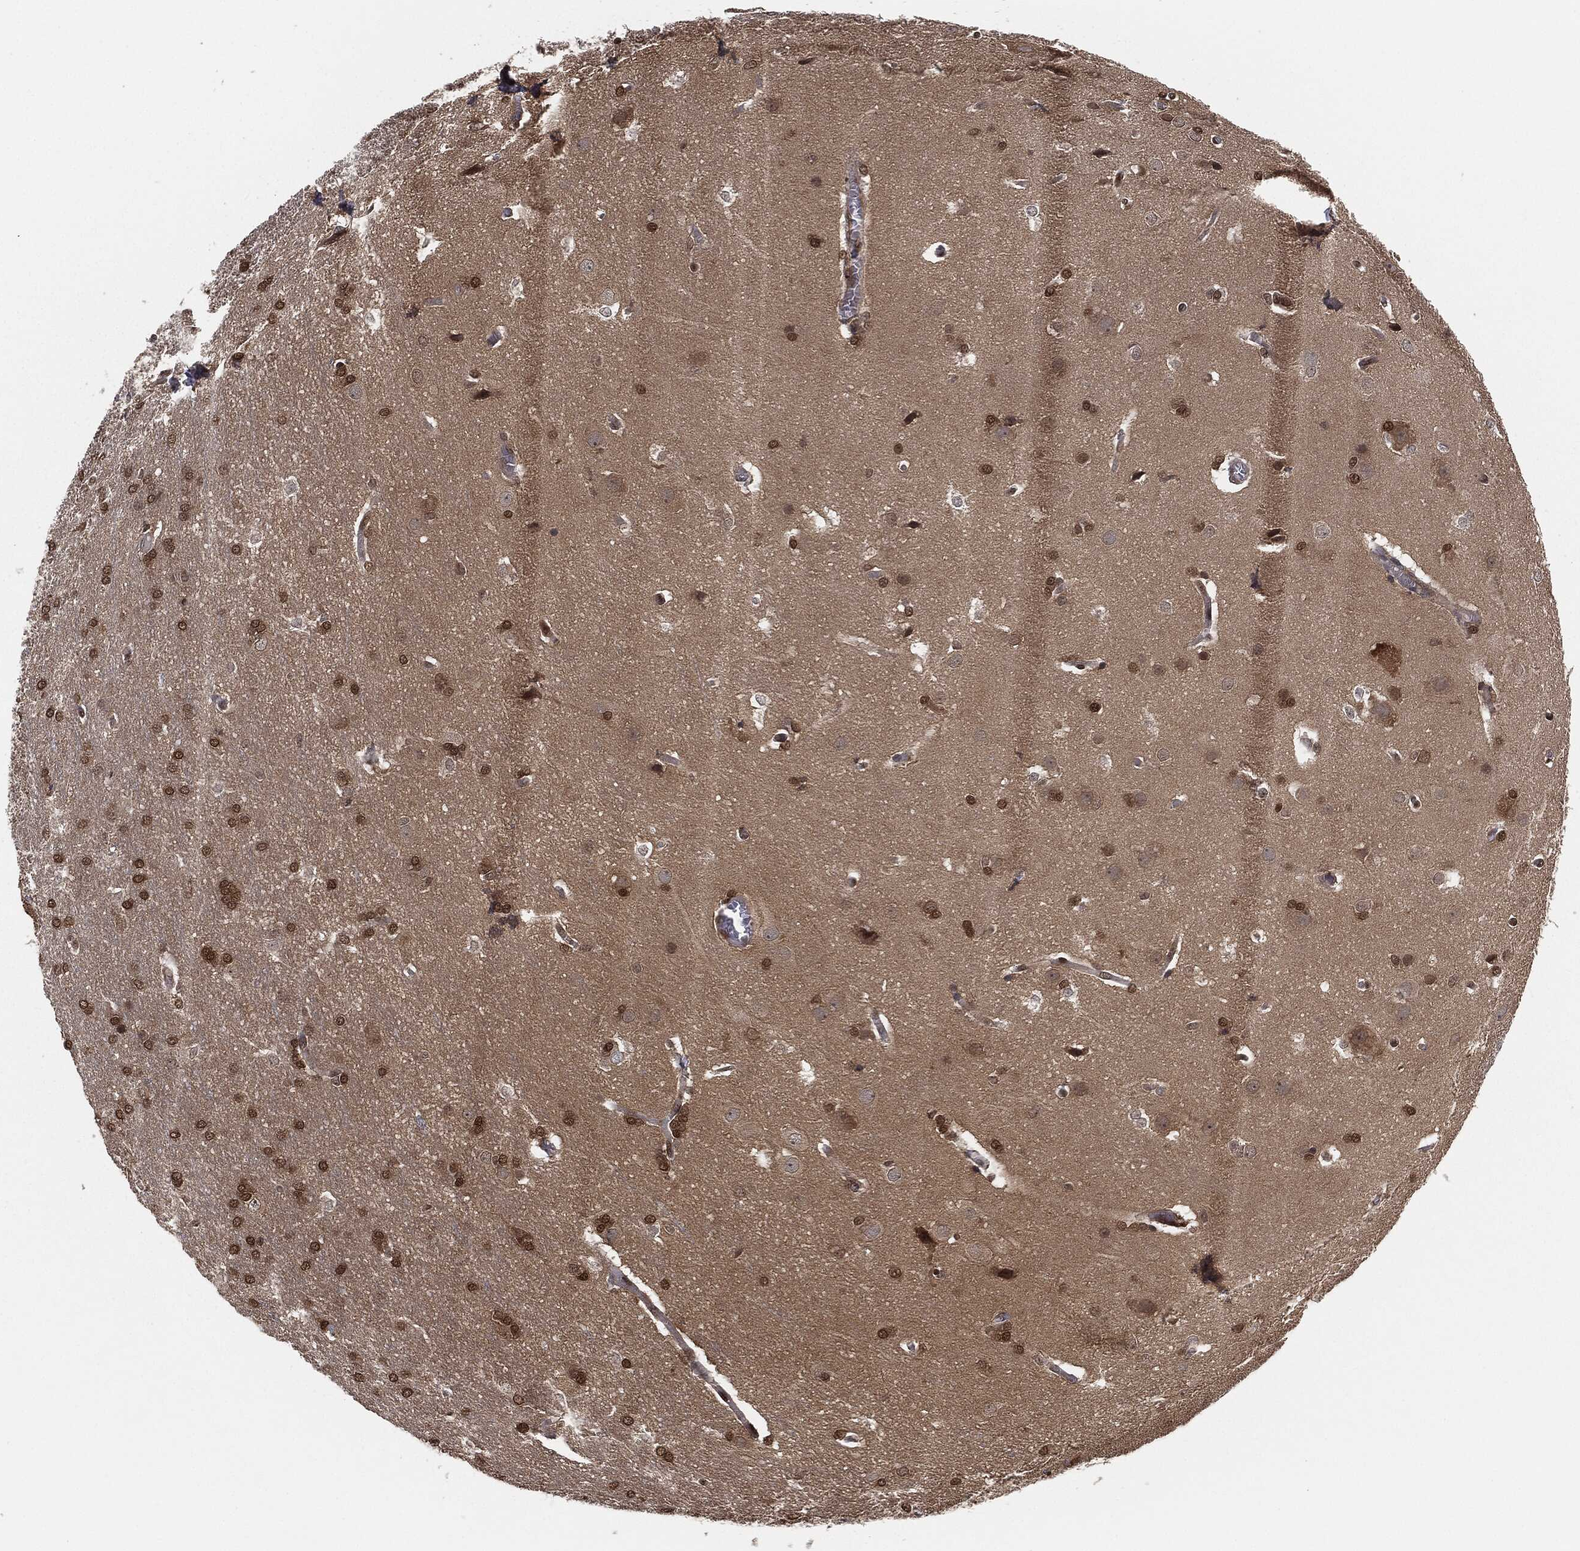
{"staining": {"intensity": "moderate", "quantity": ">75%", "location": "cytoplasmic/membranous,nuclear"}, "tissue": "glioma", "cell_type": "Tumor cells", "image_type": "cancer", "snomed": [{"axis": "morphology", "description": "Glioma, malignant, Low grade"}, {"axis": "topography", "description": "Brain"}], "caption": "Immunohistochemical staining of malignant glioma (low-grade) shows medium levels of moderate cytoplasmic/membranous and nuclear protein positivity in about >75% of tumor cells.", "gene": "CAPRIN2", "patient": {"sex": "female", "age": 32}}